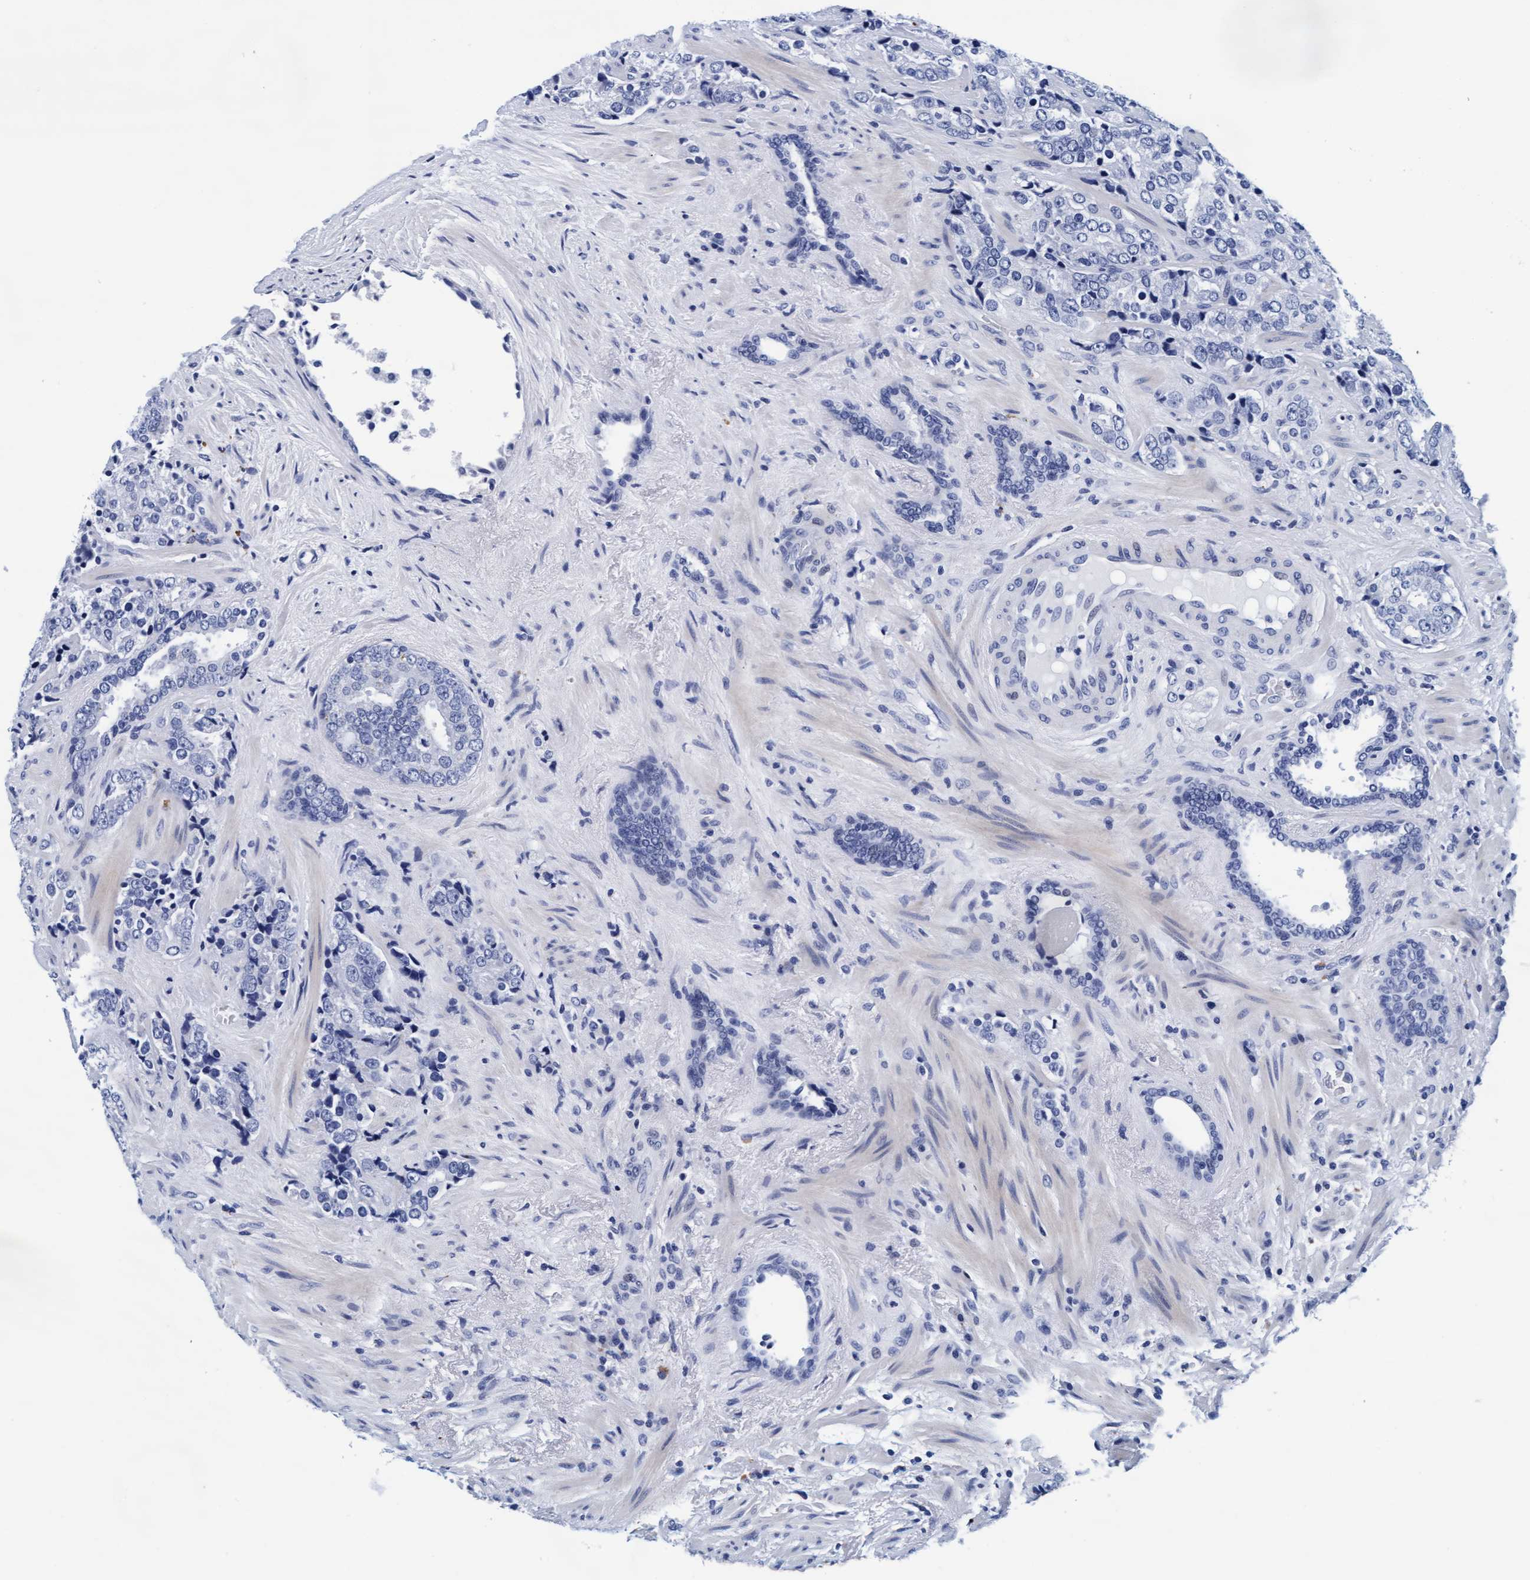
{"staining": {"intensity": "negative", "quantity": "none", "location": "none"}, "tissue": "prostate cancer", "cell_type": "Tumor cells", "image_type": "cancer", "snomed": [{"axis": "morphology", "description": "Adenocarcinoma, High grade"}, {"axis": "topography", "description": "Prostate"}], "caption": "IHC histopathology image of adenocarcinoma (high-grade) (prostate) stained for a protein (brown), which displays no staining in tumor cells. The staining is performed using DAB brown chromogen with nuclei counter-stained in using hematoxylin.", "gene": "ARSG", "patient": {"sex": "male", "age": 71}}